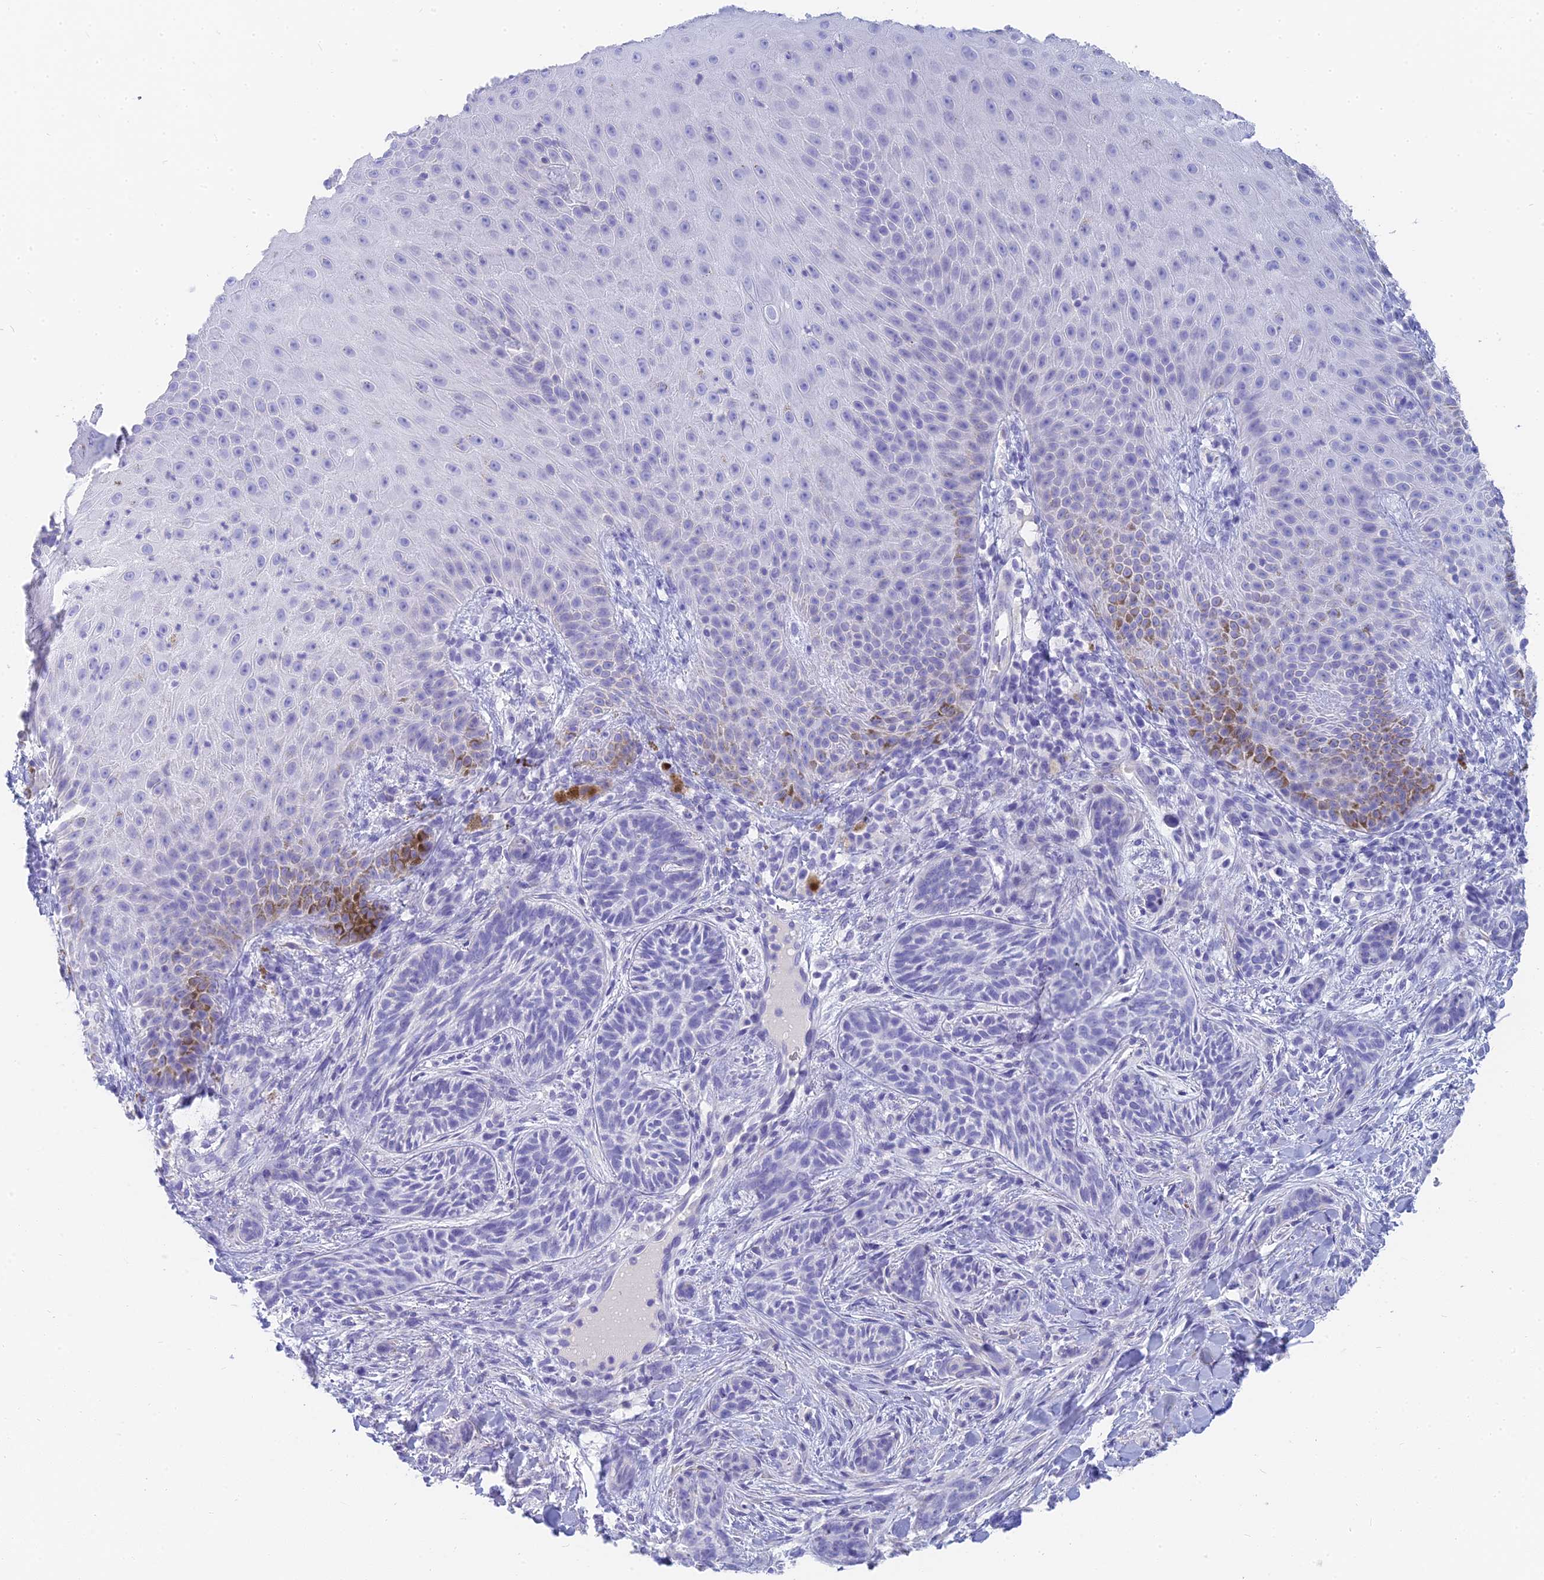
{"staining": {"intensity": "moderate", "quantity": "<25%", "location": "cytoplasmic/membranous"}, "tissue": "skin", "cell_type": "Epidermal cells", "image_type": "normal", "snomed": [{"axis": "morphology", "description": "Normal tissue, NOS"}, {"axis": "morphology", "description": "Neoplasm, malignant, NOS"}, {"axis": "topography", "description": "Anal"}], "caption": "IHC histopathology image of normal human skin stained for a protein (brown), which displays low levels of moderate cytoplasmic/membranous staining in about <25% of epidermal cells.", "gene": "SLC36A2", "patient": {"sex": "male", "age": 47}}